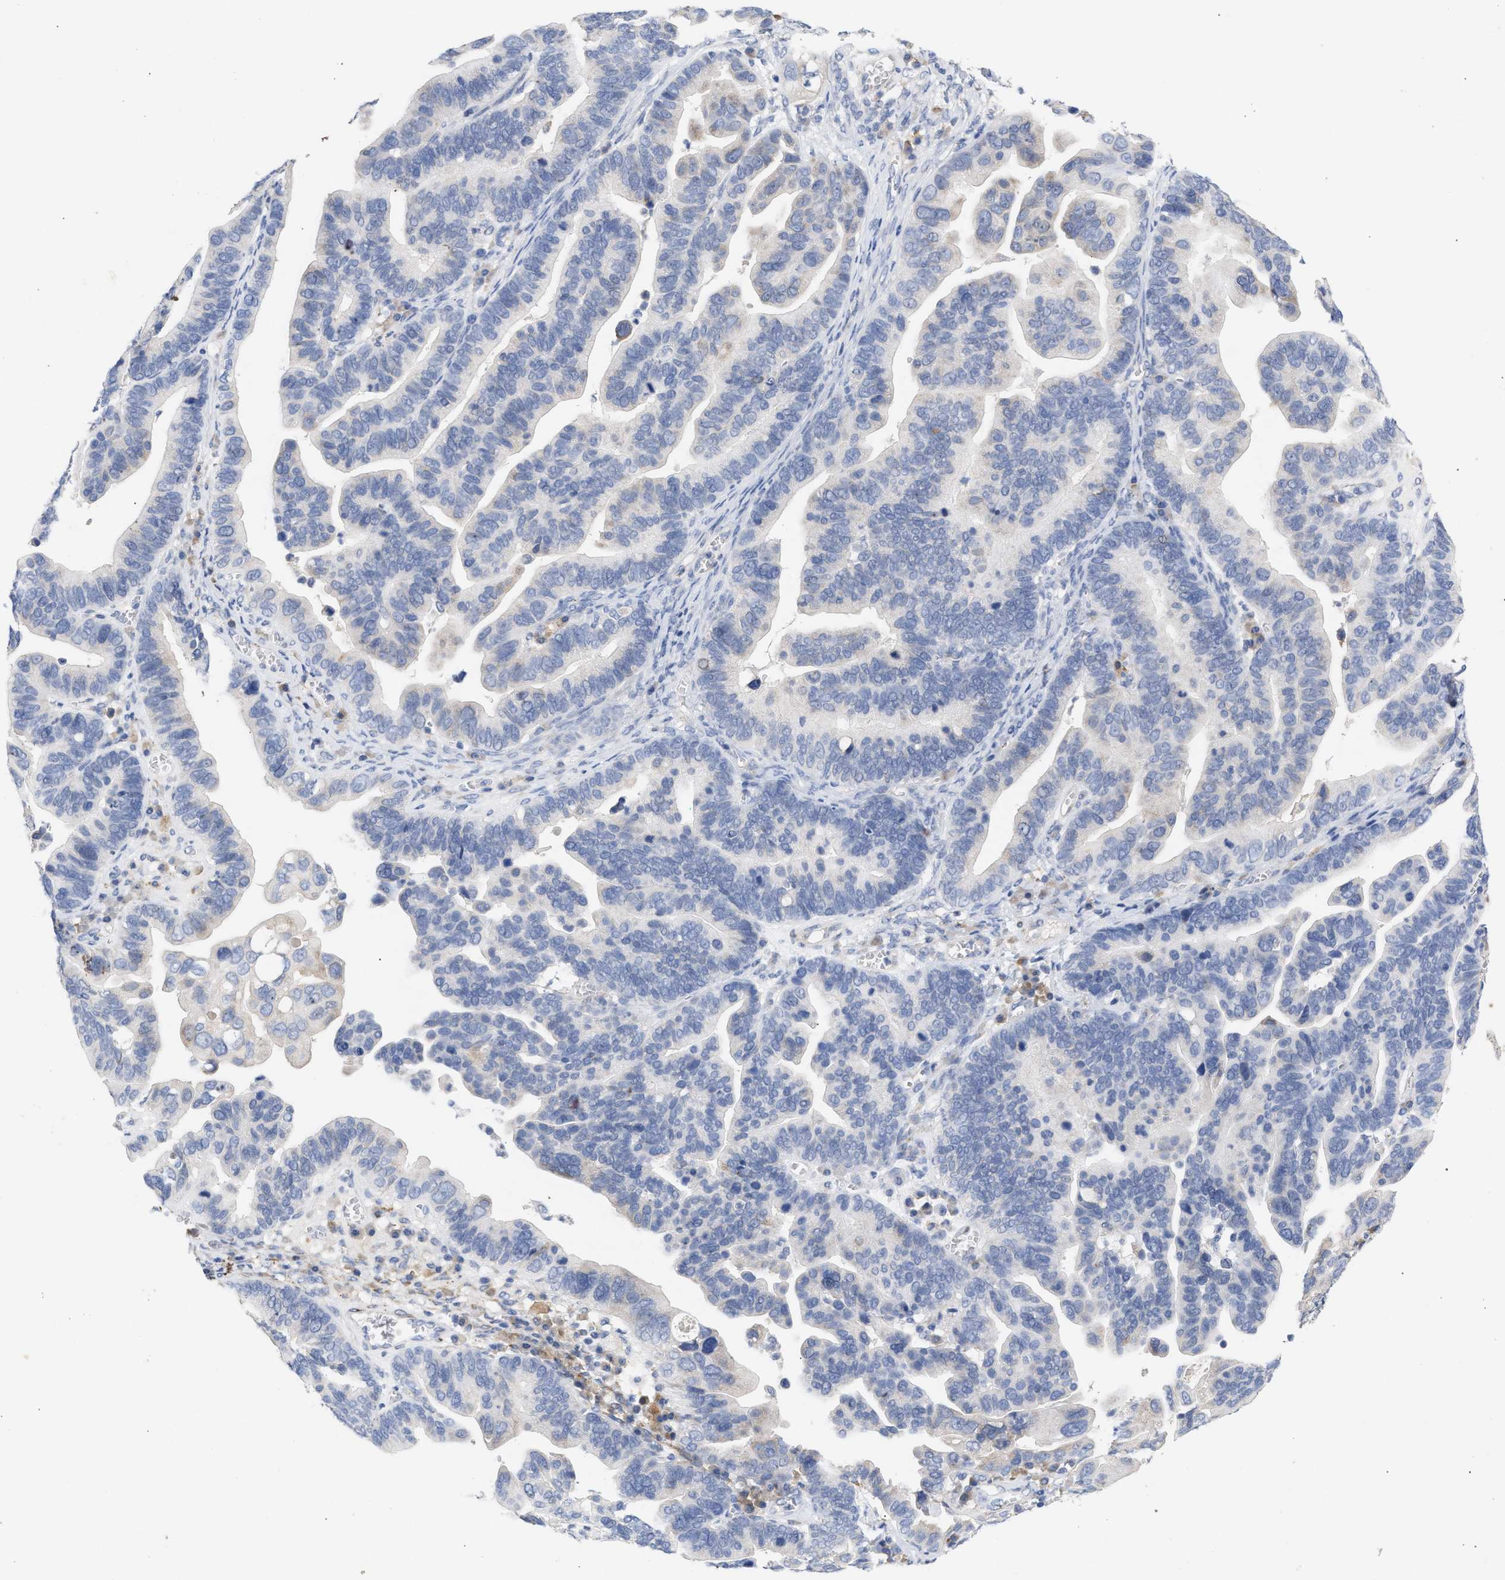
{"staining": {"intensity": "weak", "quantity": "<25%", "location": "cytoplasmic/membranous"}, "tissue": "ovarian cancer", "cell_type": "Tumor cells", "image_type": "cancer", "snomed": [{"axis": "morphology", "description": "Cystadenocarcinoma, serous, NOS"}, {"axis": "topography", "description": "Ovary"}], "caption": "A high-resolution micrograph shows IHC staining of ovarian cancer, which demonstrates no significant staining in tumor cells.", "gene": "SELENOM", "patient": {"sex": "female", "age": 56}}